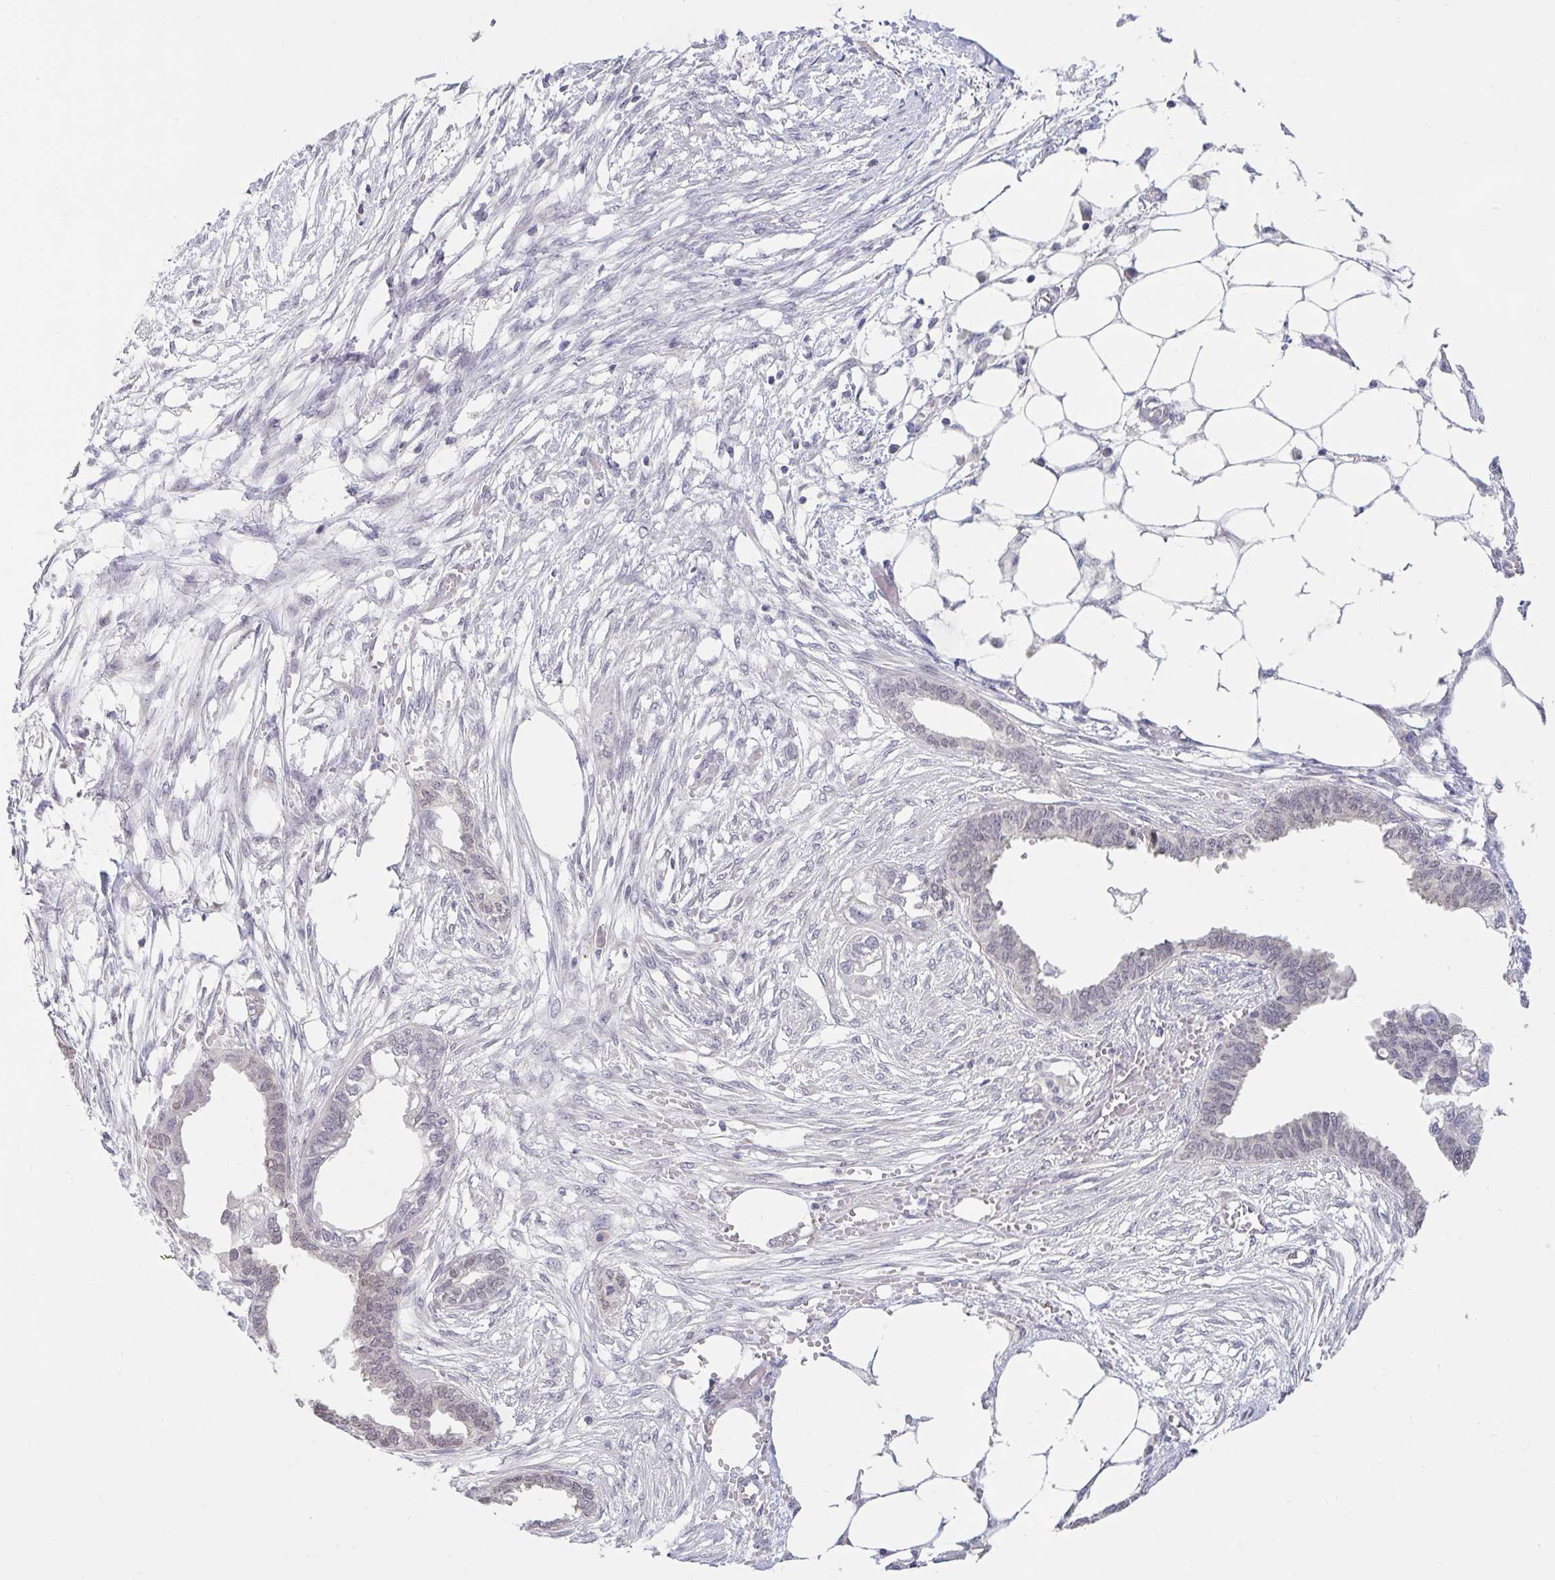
{"staining": {"intensity": "weak", "quantity": "<25%", "location": "nuclear"}, "tissue": "endometrial cancer", "cell_type": "Tumor cells", "image_type": "cancer", "snomed": [{"axis": "morphology", "description": "Adenocarcinoma, NOS"}, {"axis": "morphology", "description": "Adenocarcinoma, metastatic, NOS"}, {"axis": "topography", "description": "Adipose tissue"}, {"axis": "topography", "description": "Endometrium"}], "caption": "There is no significant expression in tumor cells of endometrial cancer. (DAB IHC visualized using brightfield microscopy, high magnification).", "gene": "ARPP19", "patient": {"sex": "female", "age": 67}}